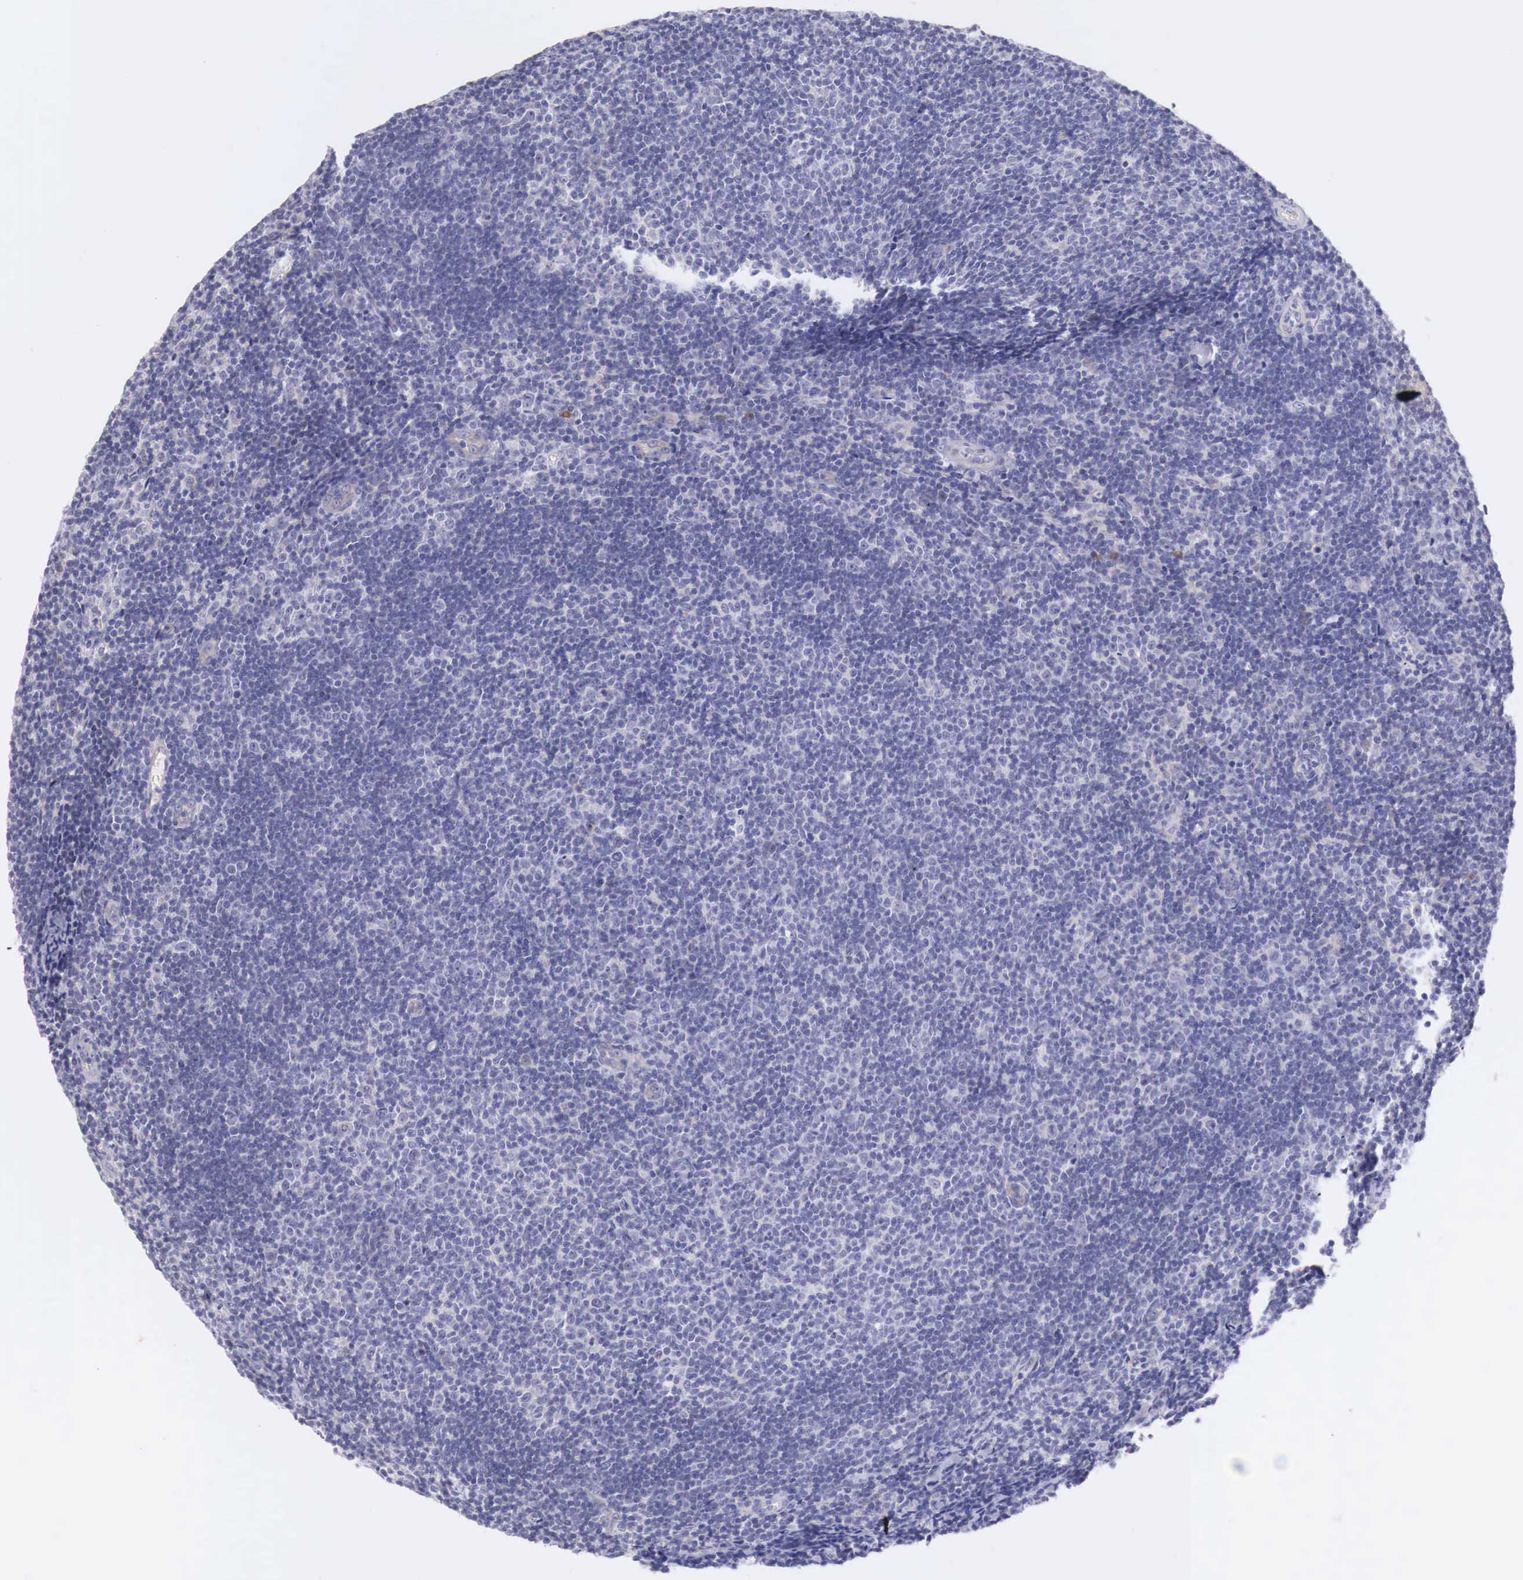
{"staining": {"intensity": "negative", "quantity": "none", "location": "none"}, "tissue": "lymphoma", "cell_type": "Tumor cells", "image_type": "cancer", "snomed": [{"axis": "morphology", "description": "Malignant lymphoma, non-Hodgkin's type, Low grade"}, {"axis": "topography", "description": "Lymph node"}], "caption": "Tumor cells show no significant positivity in lymphoma.", "gene": "NREP", "patient": {"sex": "male", "age": 49}}